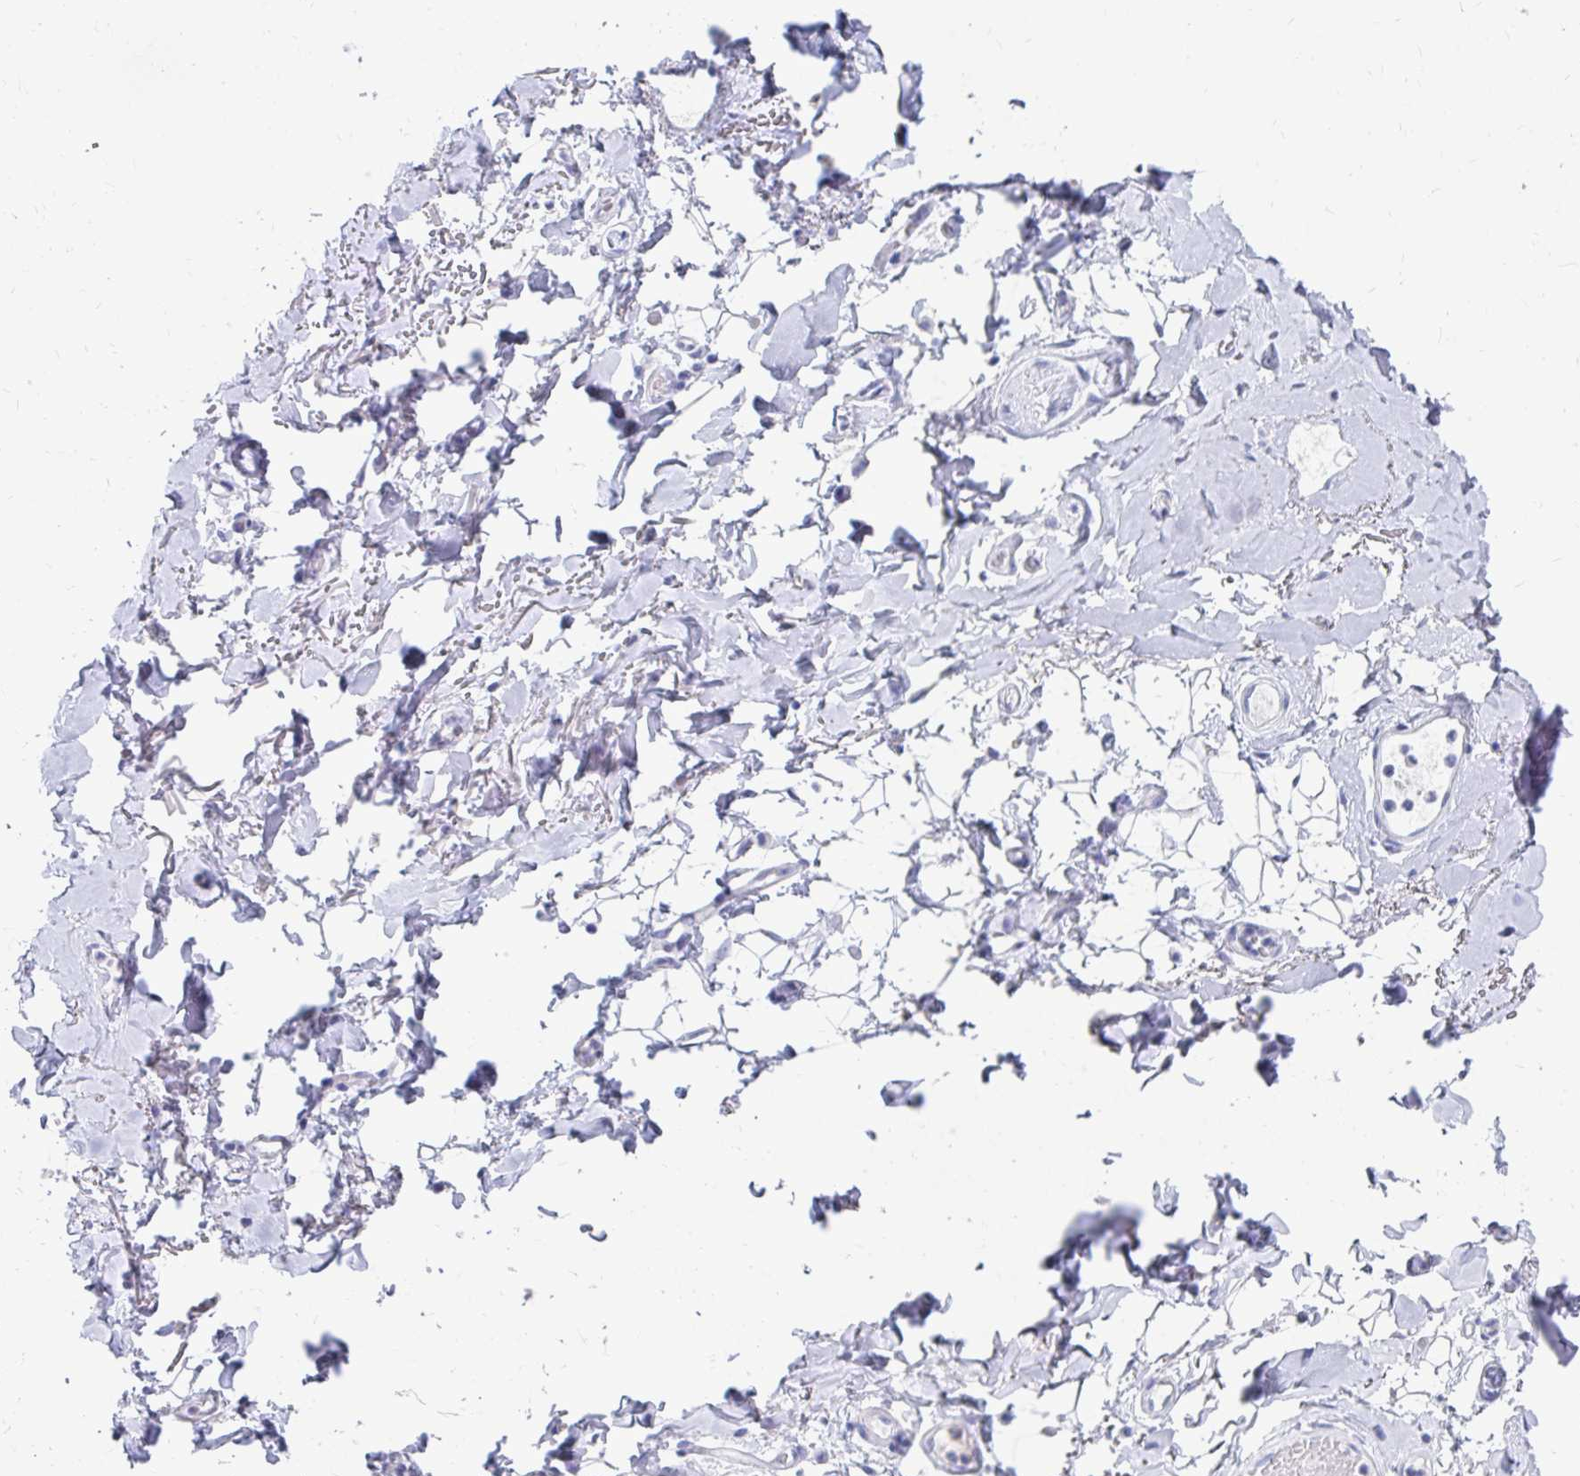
{"staining": {"intensity": "negative", "quantity": "none", "location": "none"}, "tissue": "adipose tissue", "cell_type": "Adipocytes", "image_type": "normal", "snomed": [{"axis": "morphology", "description": "Normal tissue, NOS"}, {"axis": "topography", "description": "Anal"}, {"axis": "topography", "description": "Peripheral nerve tissue"}], "caption": "Image shows no significant protein positivity in adipocytes of benign adipose tissue.", "gene": "DPEP3", "patient": {"sex": "male", "age": 78}}